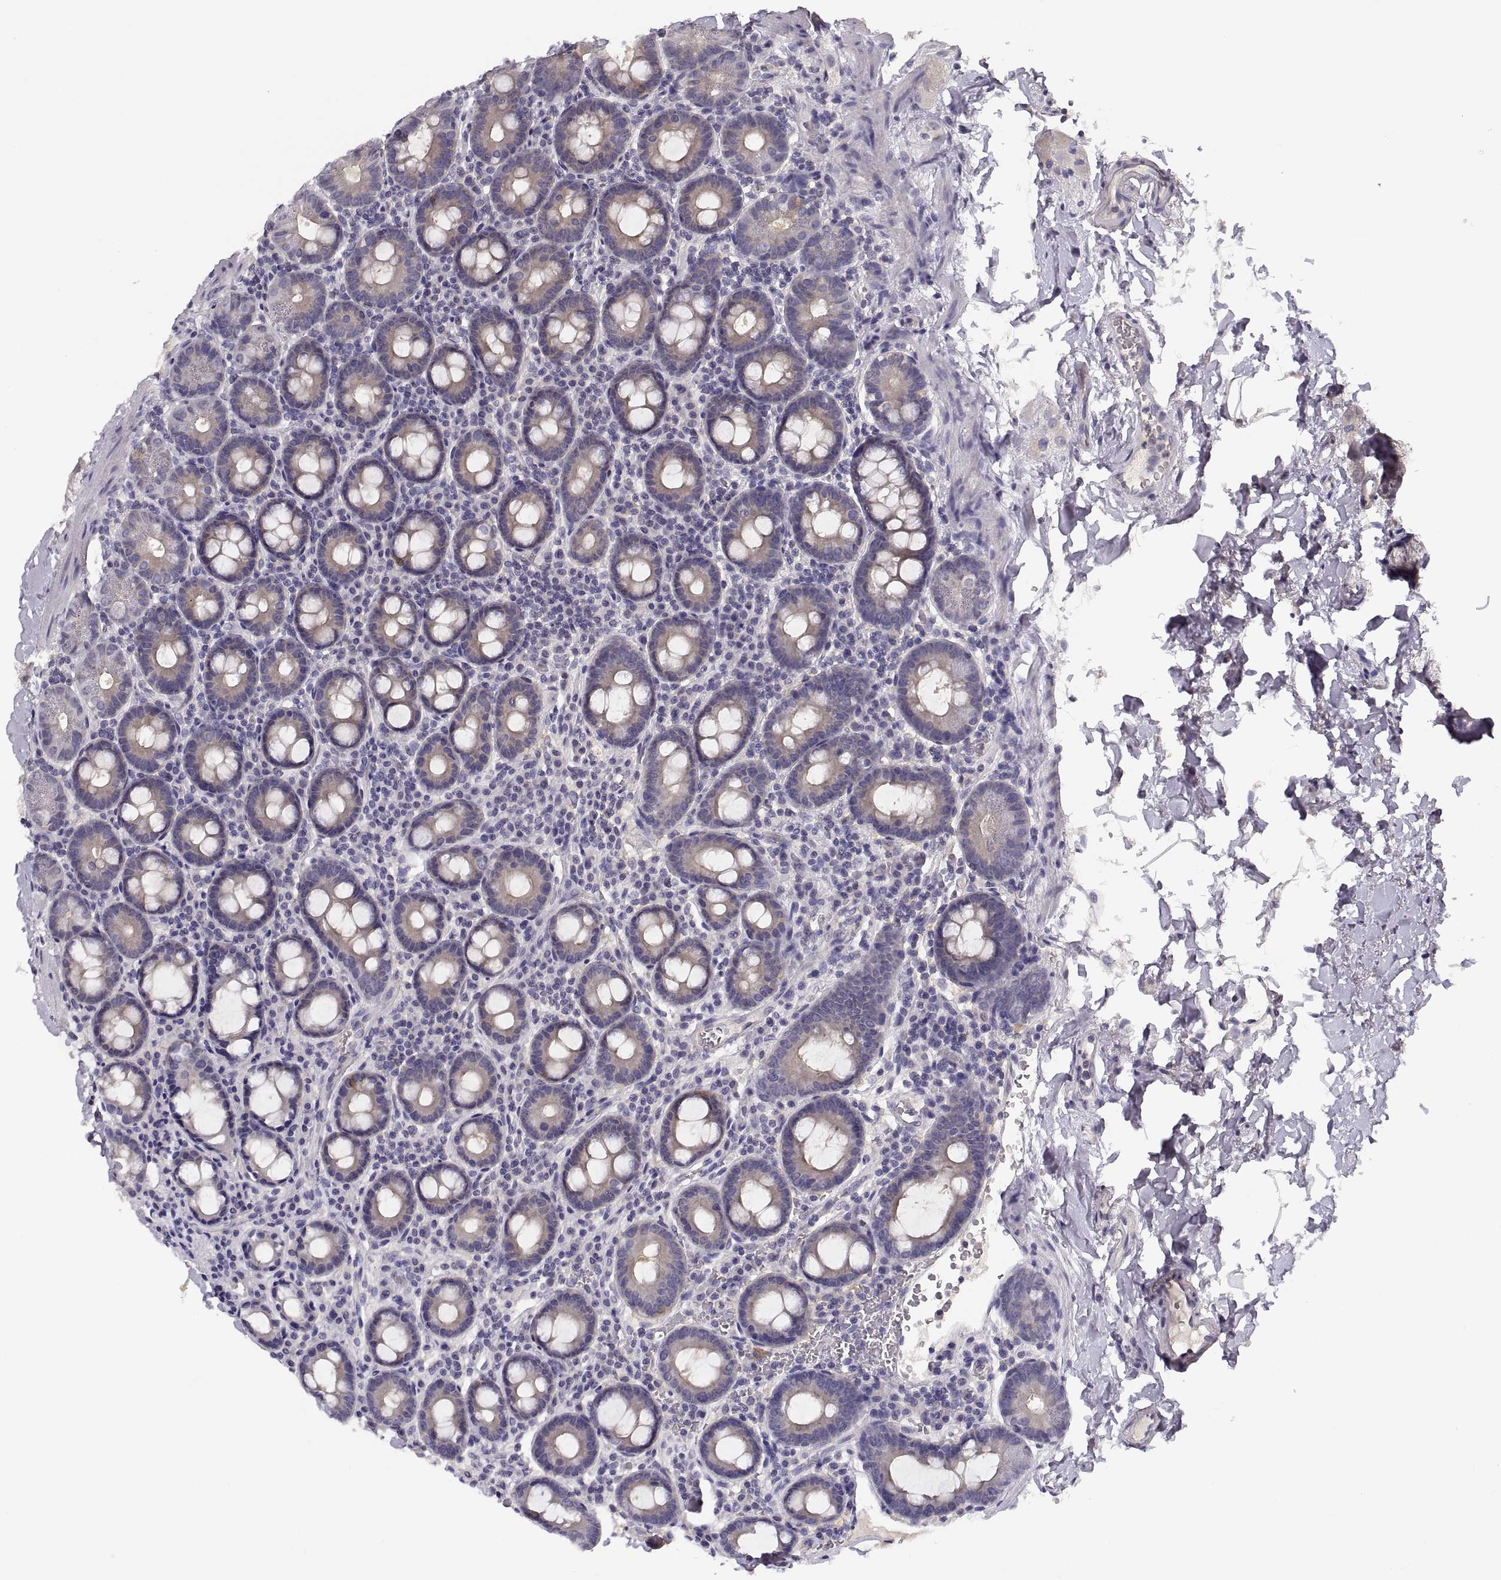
{"staining": {"intensity": "weak", "quantity": "<25%", "location": "cytoplasmic/membranous"}, "tissue": "duodenum", "cell_type": "Glandular cells", "image_type": "normal", "snomed": [{"axis": "morphology", "description": "Normal tissue, NOS"}, {"axis": "topography", "description": "Duodenum"}], "caption": "Immunohistochemistry (IHC) image of benign duodenum: duodenum stained with DAB (3,3'-diaminobenzidine) exhibits no significant protein expression in glandular cells. The staining was performed using DAB to visualize the protein expression in brown, while the nuclei were stained in blue with hematoxylin (Magnification: 20x).", "gene": "NMNAT2", "patient": {"sex": "male", "age": 59}}